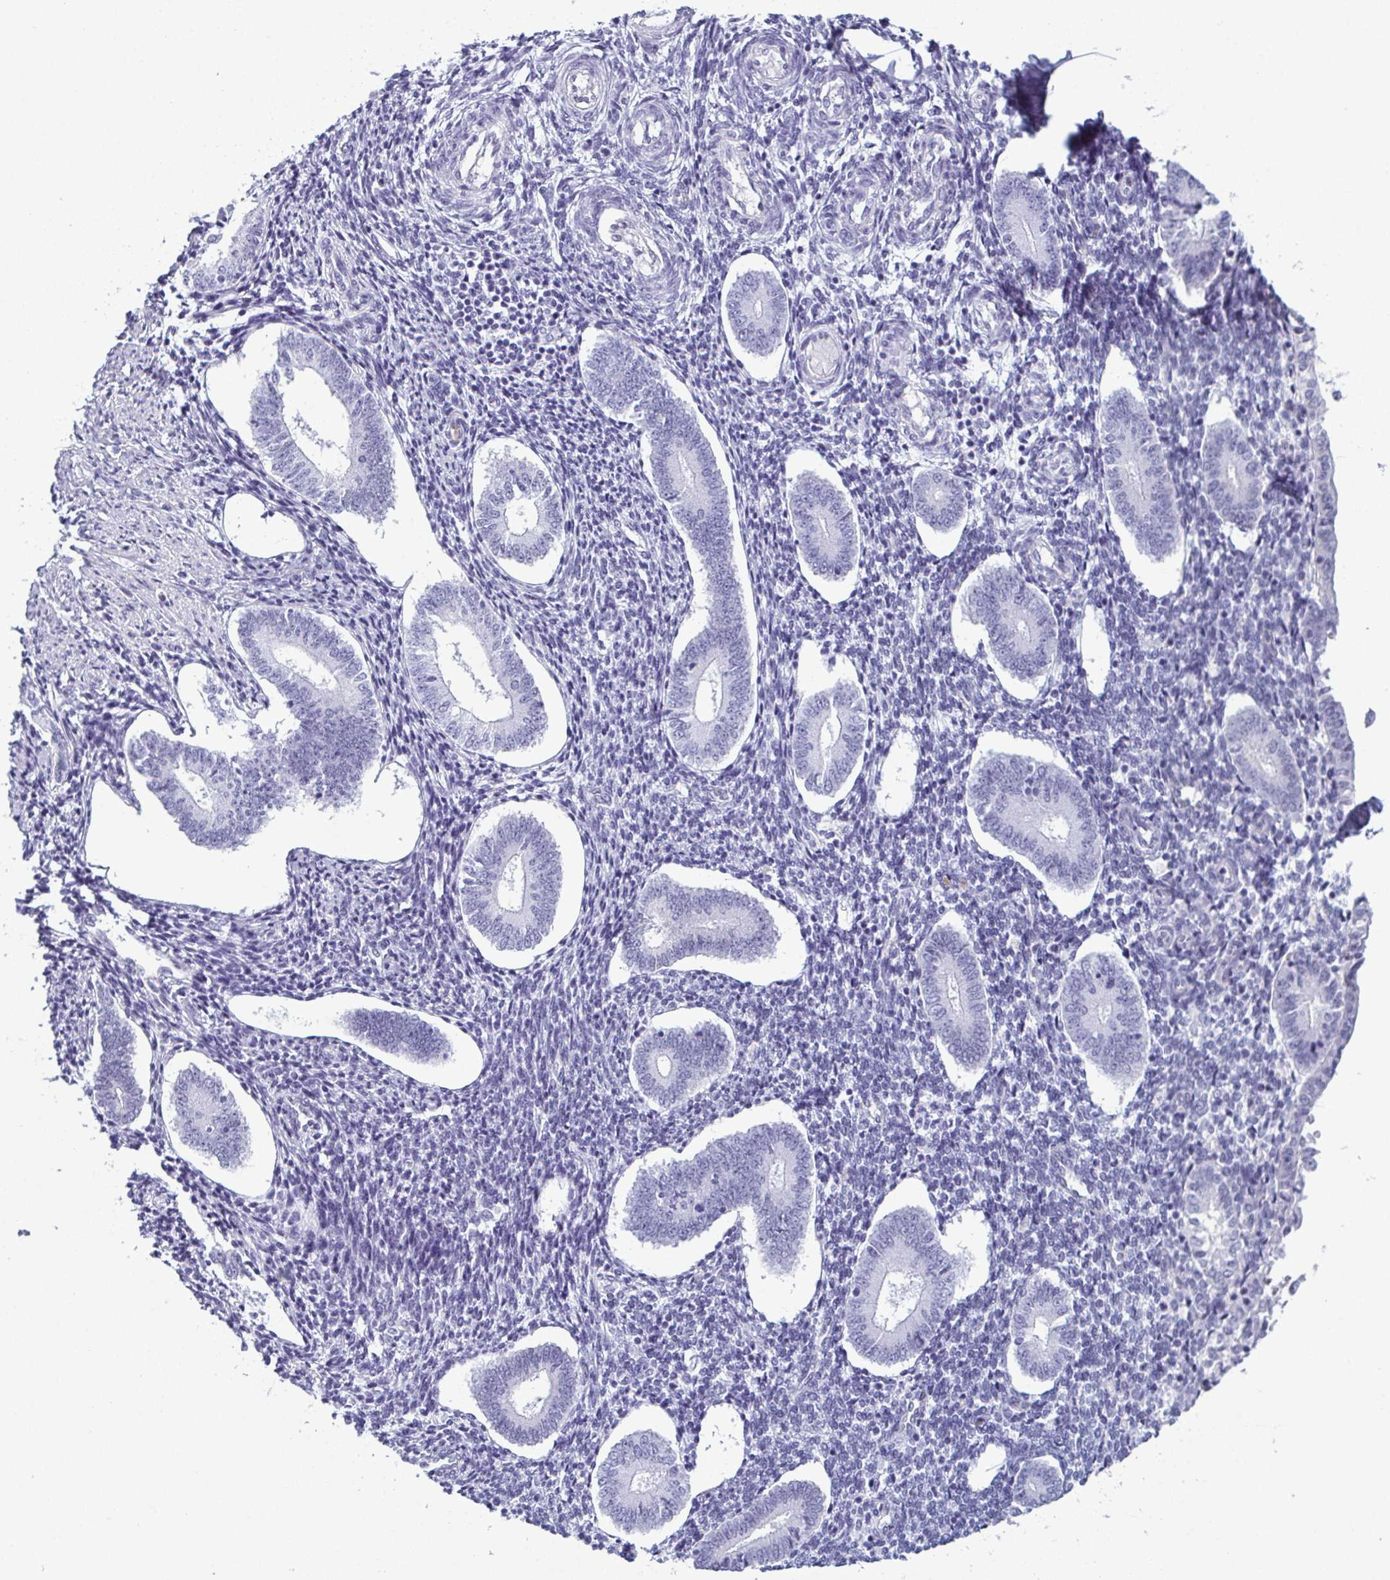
{"staining": {"intensity": "negative", "quantity": "none", "location": "none"}, "tissue": "endometrium", "cell_type": "Cells in endometrial stroma", "image_type": "normal", "snomed": [{"axis": "morphology", "description": "Normal tissue, NOS"}, {"axis": "topography", "description": "Endometrium"}], "caption": "A high-resolution micrograph shows immunohistochemistry (IHC) staining of benign endometrium, which demonstrates no significant positivity in cells in endometrial stroma.", "gene": "CDA", "patient": {"sex": "female", "age": 40}}